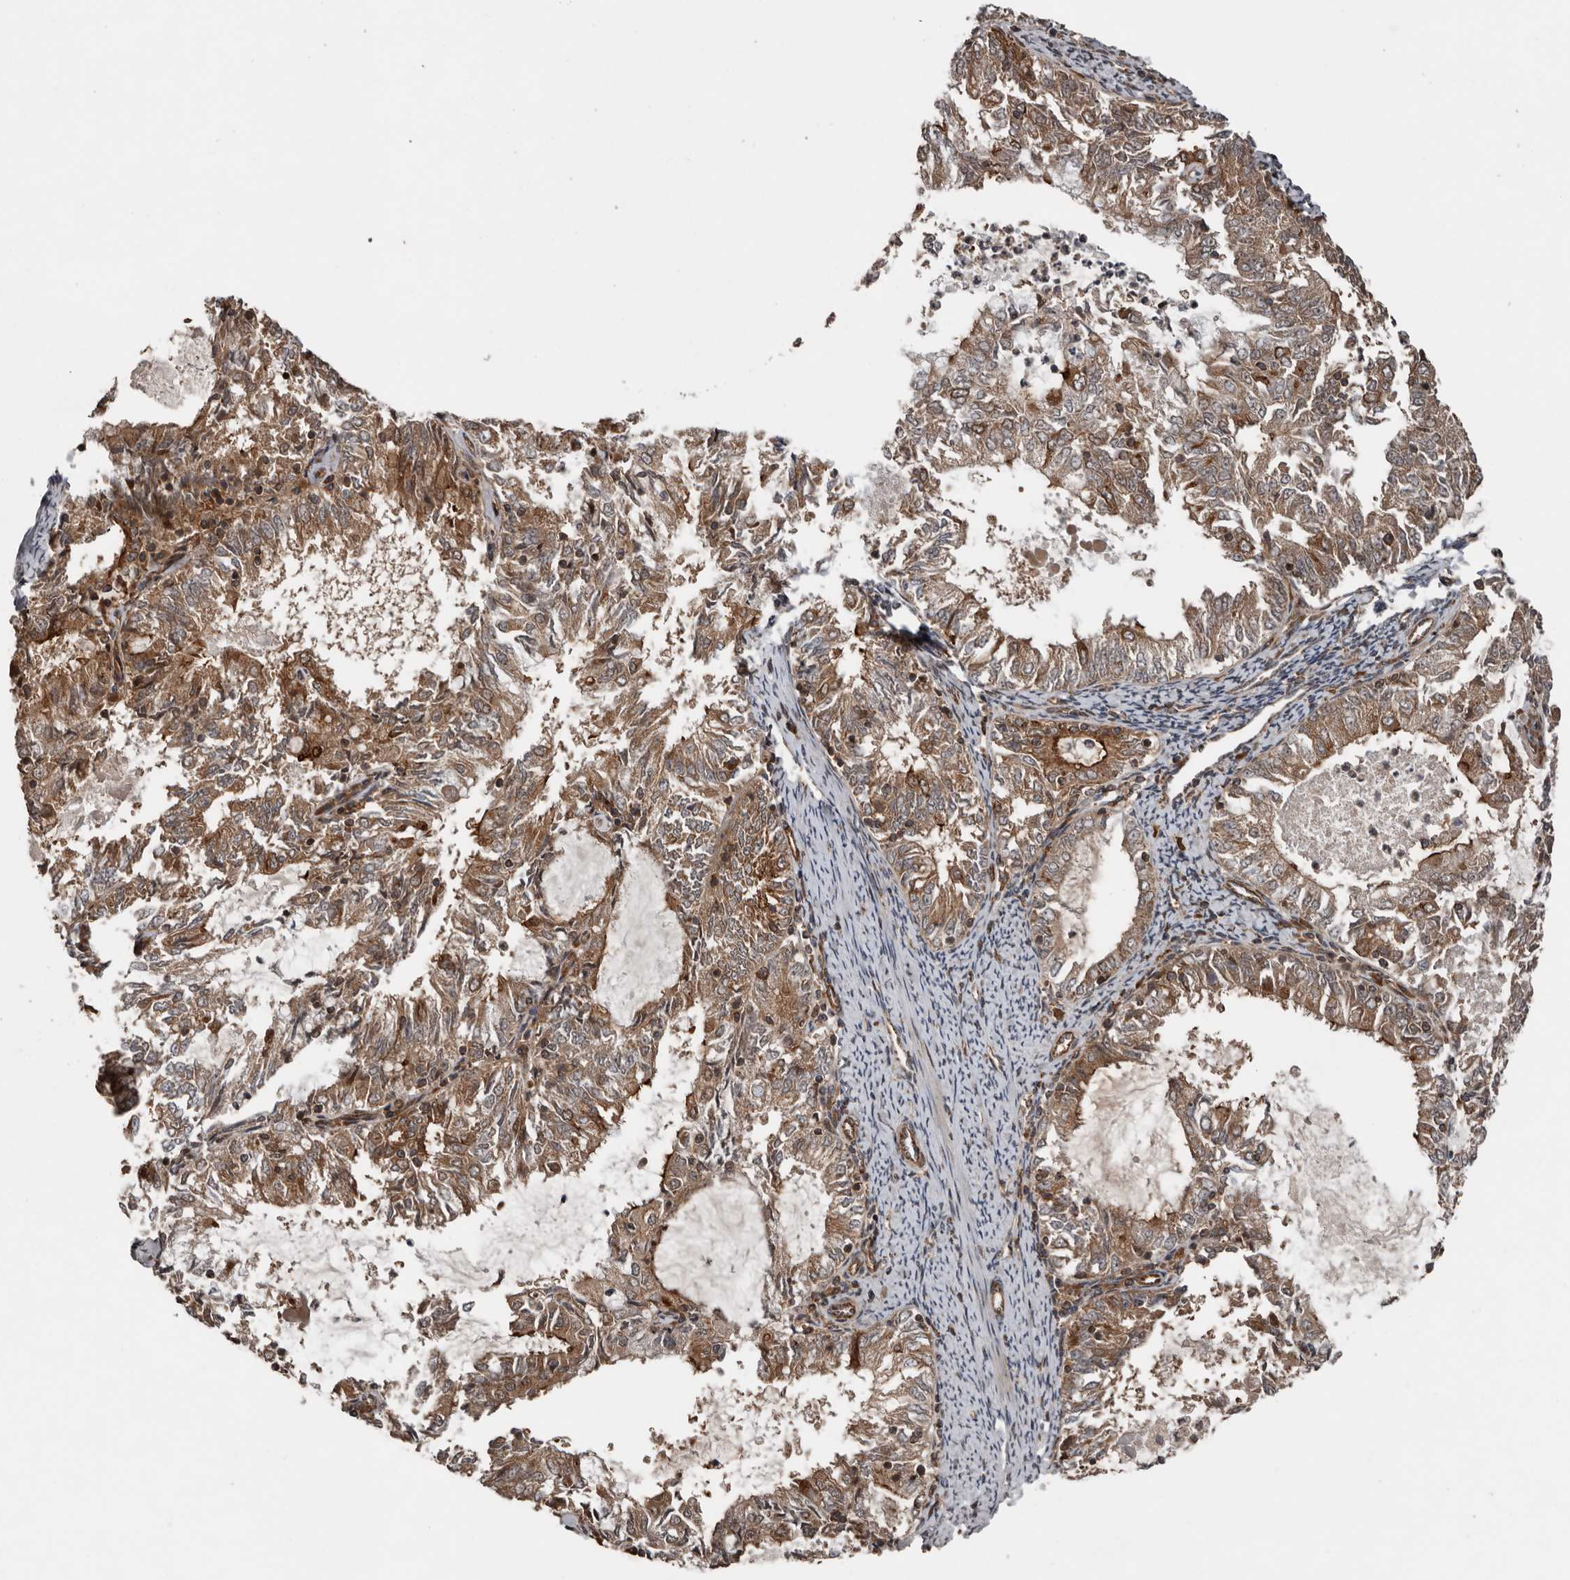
{"staining": {"intensity": "moderate", "quantity": ">75%", "location": "cytoplasmic/membranous"}, "tissue": "endometrial cancer", "cell_type": "Tumor cells", "image_type": "cancer", "snomed": [{"axis": "morphology", "description": "Adenocarcinoma, NOS"}, {"axis": "topography", "description": "Endometrium"}], "caption": "Adenocarcinoma (endometrial) was stained to show a protein in brown. There is medium levels of moderate cytoplasmic/membranous expression in about >75% of tumor cells.", "gene": "CCDC190", "patient": {"sex": "female", "age": 57}}